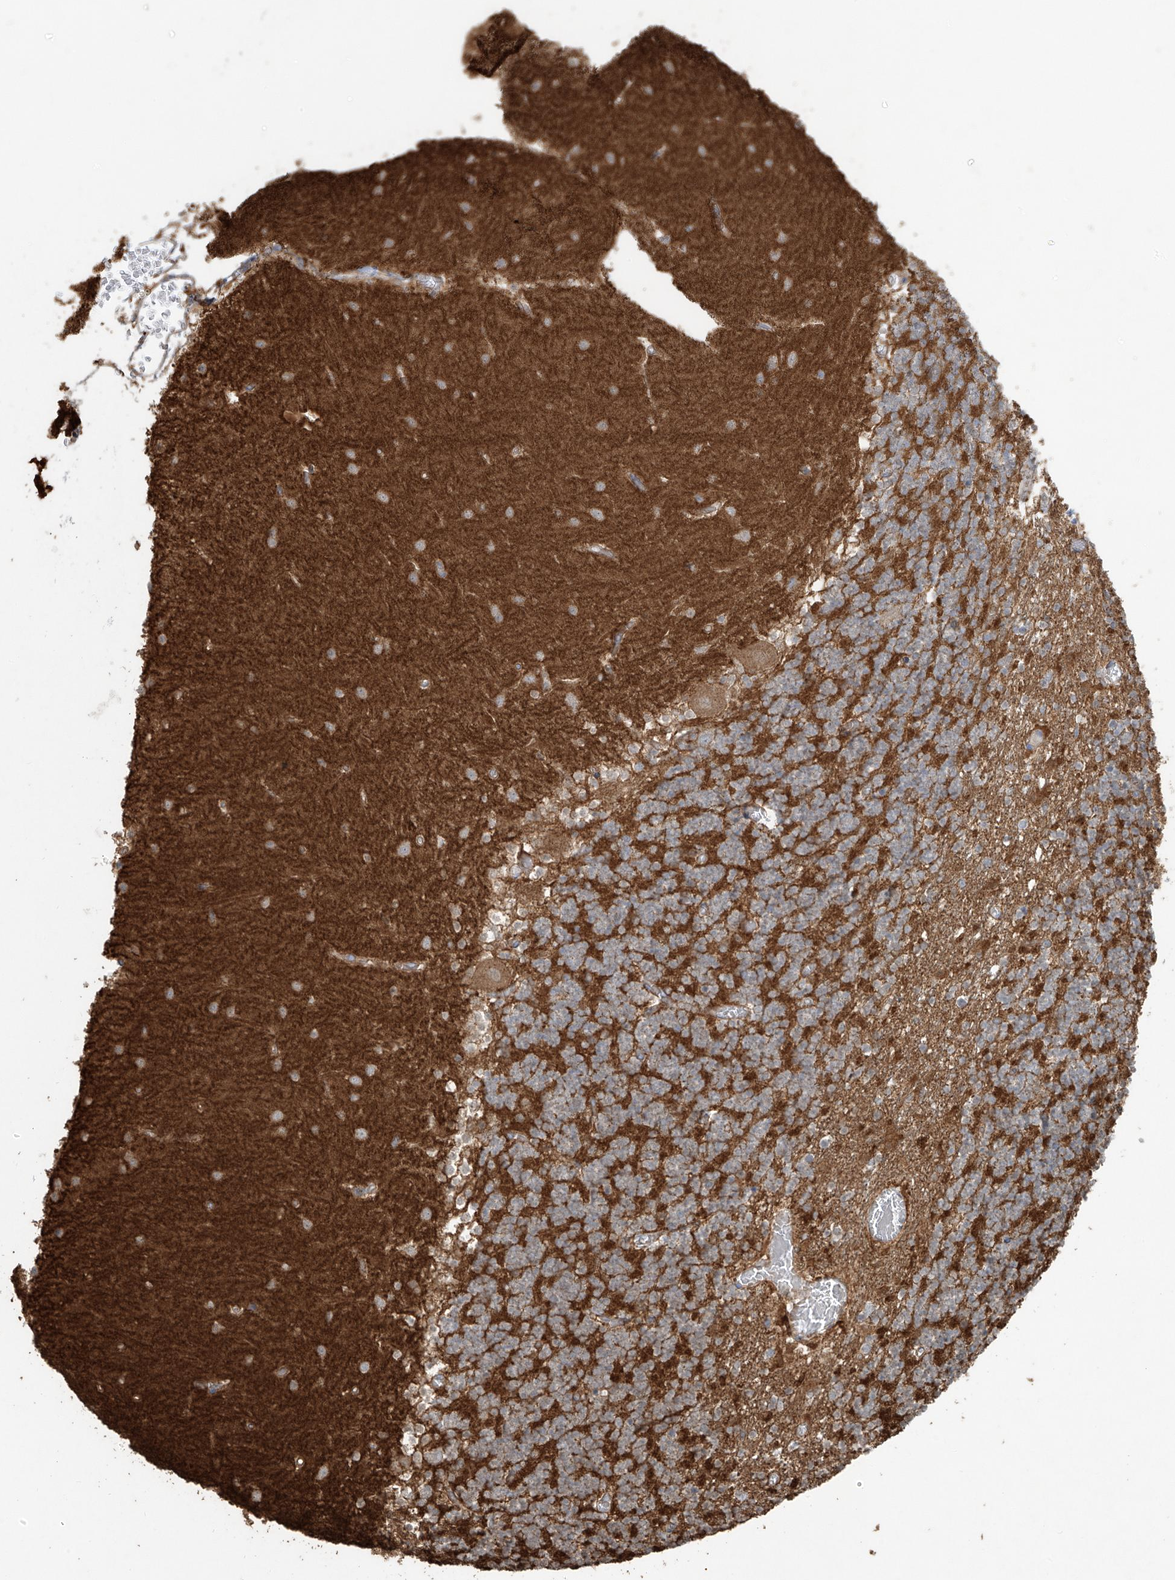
{"staining": {"intensity": "strong", "quantity": "25%-75%", "location": "cytoplasmic/membranous"}, "tissue": "cerebellum", "cell_type": "Cells in granular layer", "image_type": "normal", "snomed": [{"axis": "morphology", "description": "Normal tissue, NOS"}, {"axis": "topography", "description": "Cerebellum"}], "caption": "Unremarkable cerebellum displays strong cytoplasmic/membranous staining in about 25%-75% of cells in granular layer.", "gene": "TUBE1", "patient": {"sex": "female", "age": 28}}